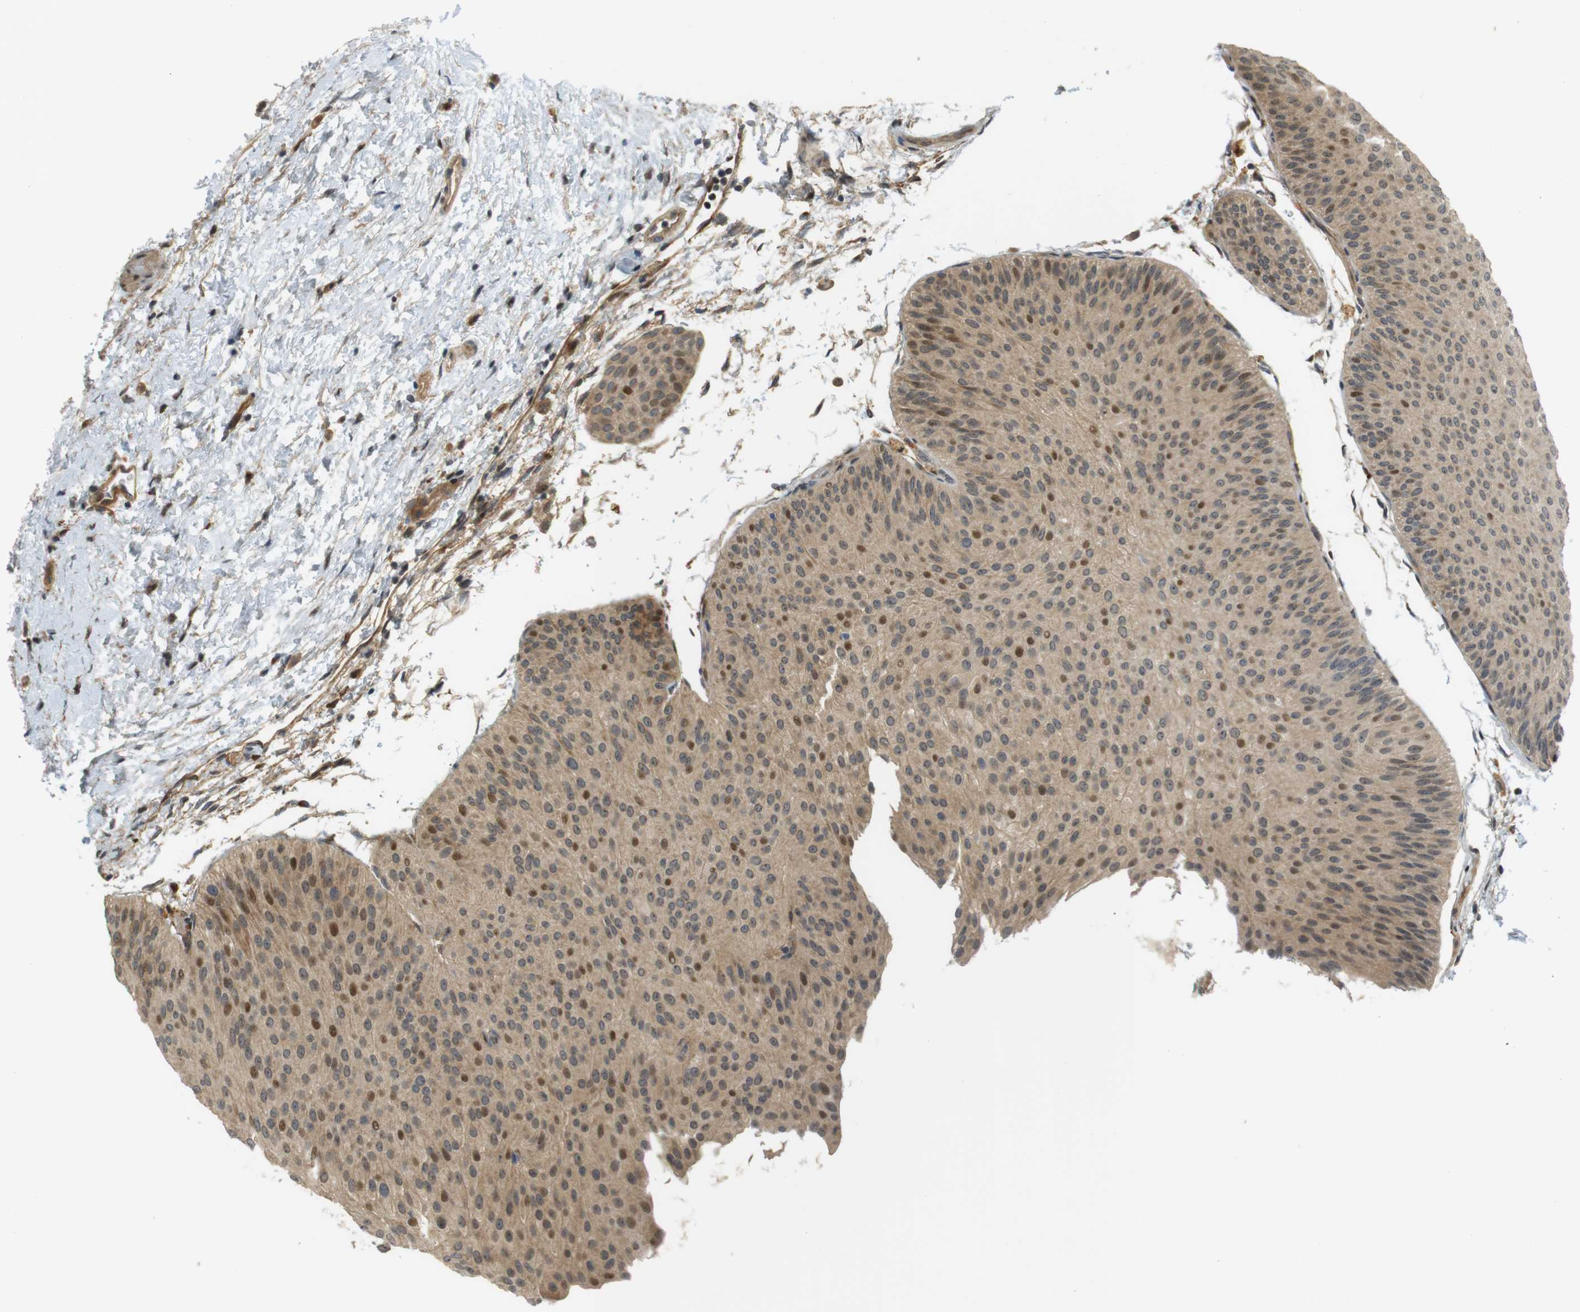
{"staining": {"intensity": "moderate", "quantity": ">75%", "location": "cytoplasmic/membranous,nuclear"}, "tissue": "urothelial cancer", "cell_type": "Tumor cells", "image_type": "cancer", "snomed": [{"axis": "morphology", "description": "Urothelial carcinoma, Low grade"}, {"axis": "topography", "description": "Urinary bladder"}], "caption": "Urothelial carcinoma (low-grade) stained with DAB IHC demonstrates medium levels of moderate cytoplasmic/membranous and nuclear expression in about >75% of tumor cells.", "gene": "TSPAN9", "patient": {"sex": "female", "age": 60}}